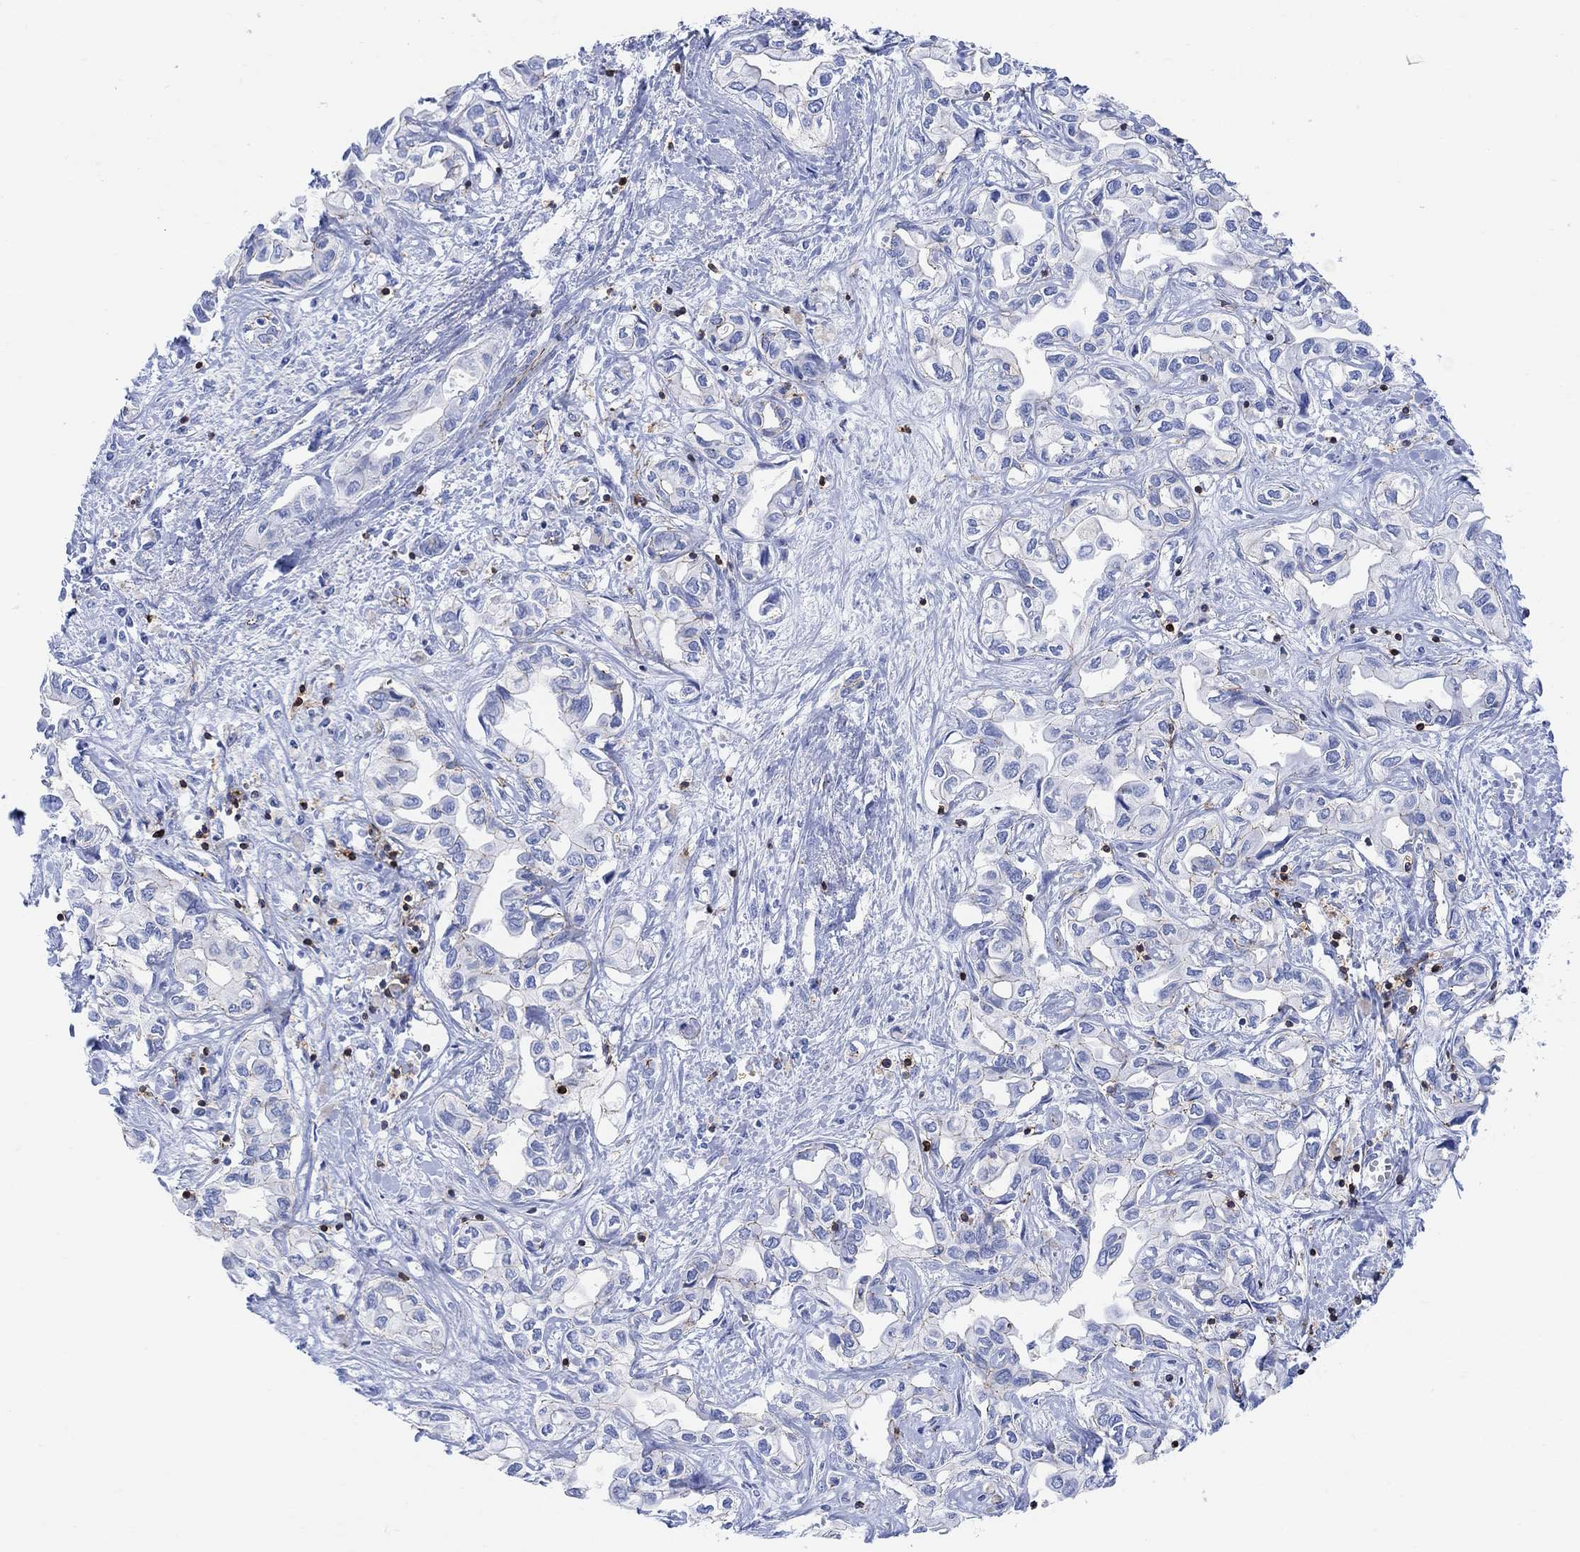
{"staining": {"intensity": "negative", "quantity": "none", "location": "none"}, "tissue": "liver cancer", "cell_type": "Tumor cells", "image_type": "cancer", "snomed": [{"axis": "morphology", "description": "Cholangiocarcinoma"}, {"axis": "topography", "description": "Liver"}], "caption": "Tumor cells are negative for protein expression in human liver cancer (cholangiocarcinoma). (DAB (3,3'-diaminobenzidine) immunohistochemistry (IHC) visualized using brightfield microscopy, high magnification).", "gene": "GPR65", "patient": {"sex": "female", "age": 64}}